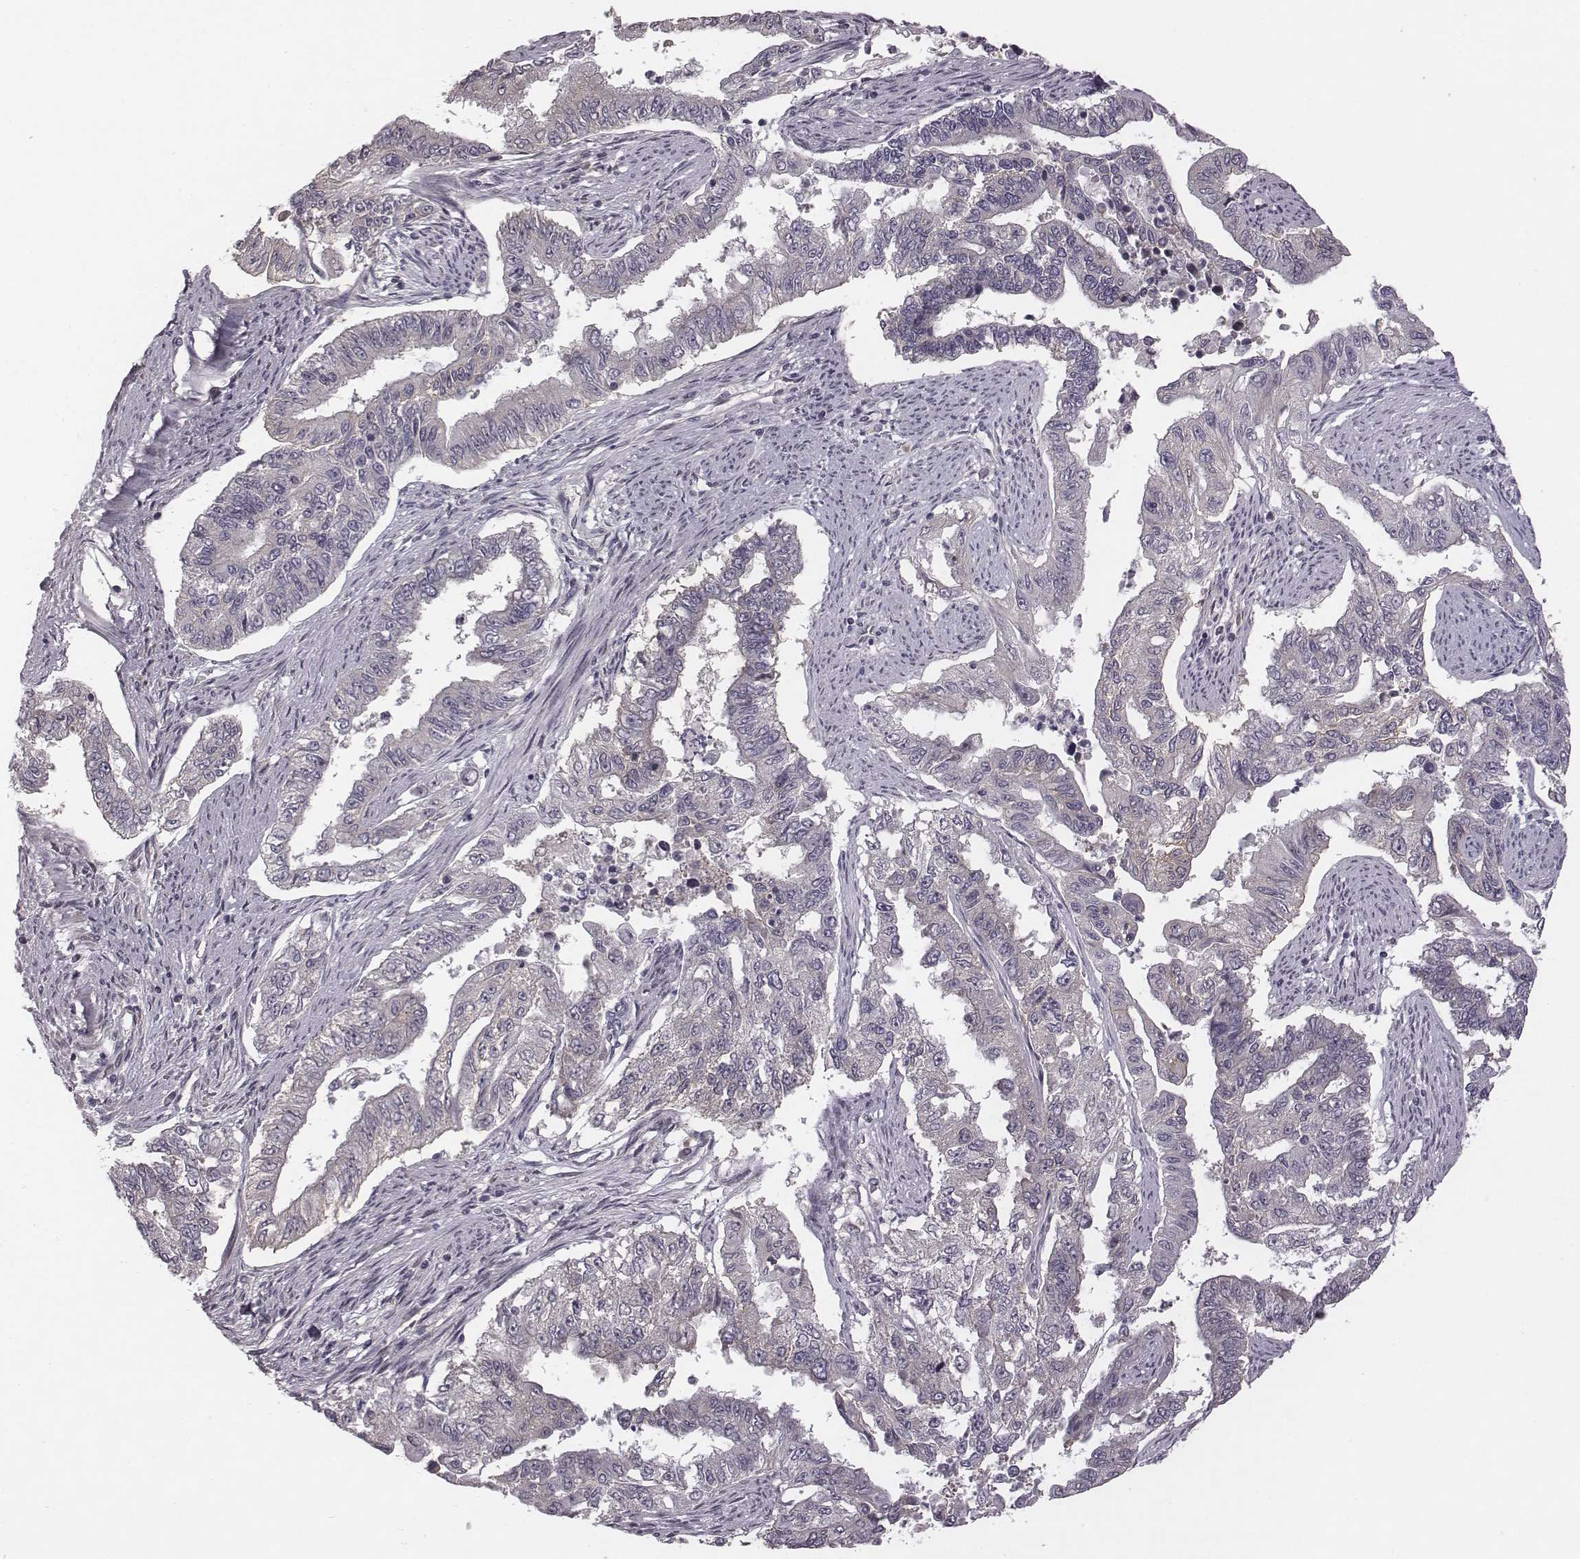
{"staining": {"intensity": "negative", "quantity": "none", "location": "none"}, "tissue": "endometrial cancer", "cell_type": "Tumor cells", "image_type": "cancer", "snomed": [{"axis": "morphology", "description": "Adenocarcinoma, NOS"}, {"axis": "topography", "description": "Uterus"}], "caption": "The micrograph displays no significant positivity in tumor cells of endometrial adenocarcinoma.", "gene": "BICDL1", "patient": {"sex": "female", "age": 59}}